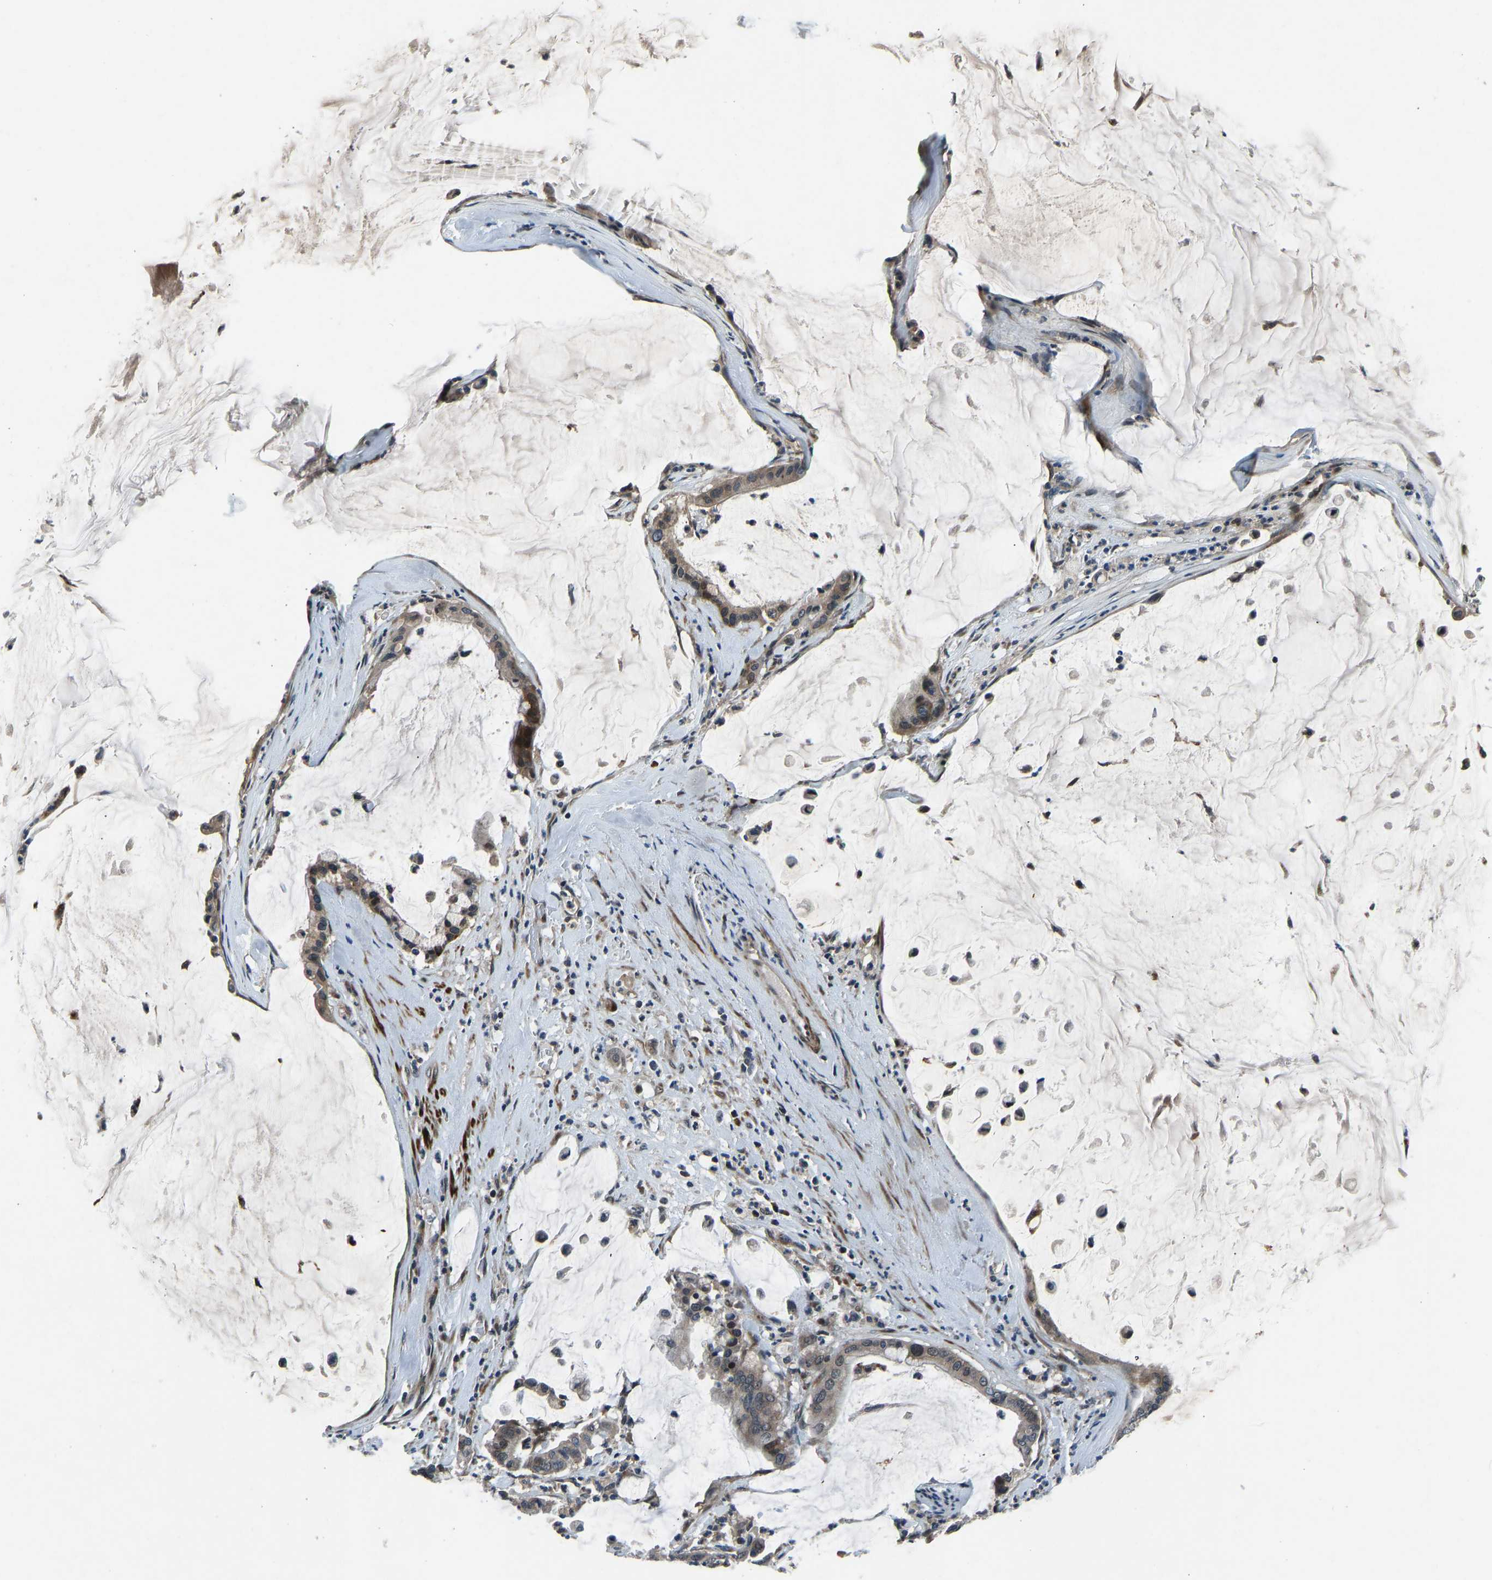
{"staining": {"intensity": "moderate", "quantity": ">75%", "location": "cytoplasmic/membranous"}, "tissue": "pancreatic cancer", "cell_type": "Tumor cells", "image_type": "cancer", "snomed": [{"axis": "morphology", "description": "Adenocarcinoma, NOS"}, {"axis": "topography", "description": "Pancreas"}], "caption": "About >75% of tumor cells in human pancreatic cancer exhibit moderate cytoplasmic/membranous protein positivity as visualized by brown immunohistochemical staining.", "gene": "RLIM", "patient": {"sex": "male", "age": 41}}